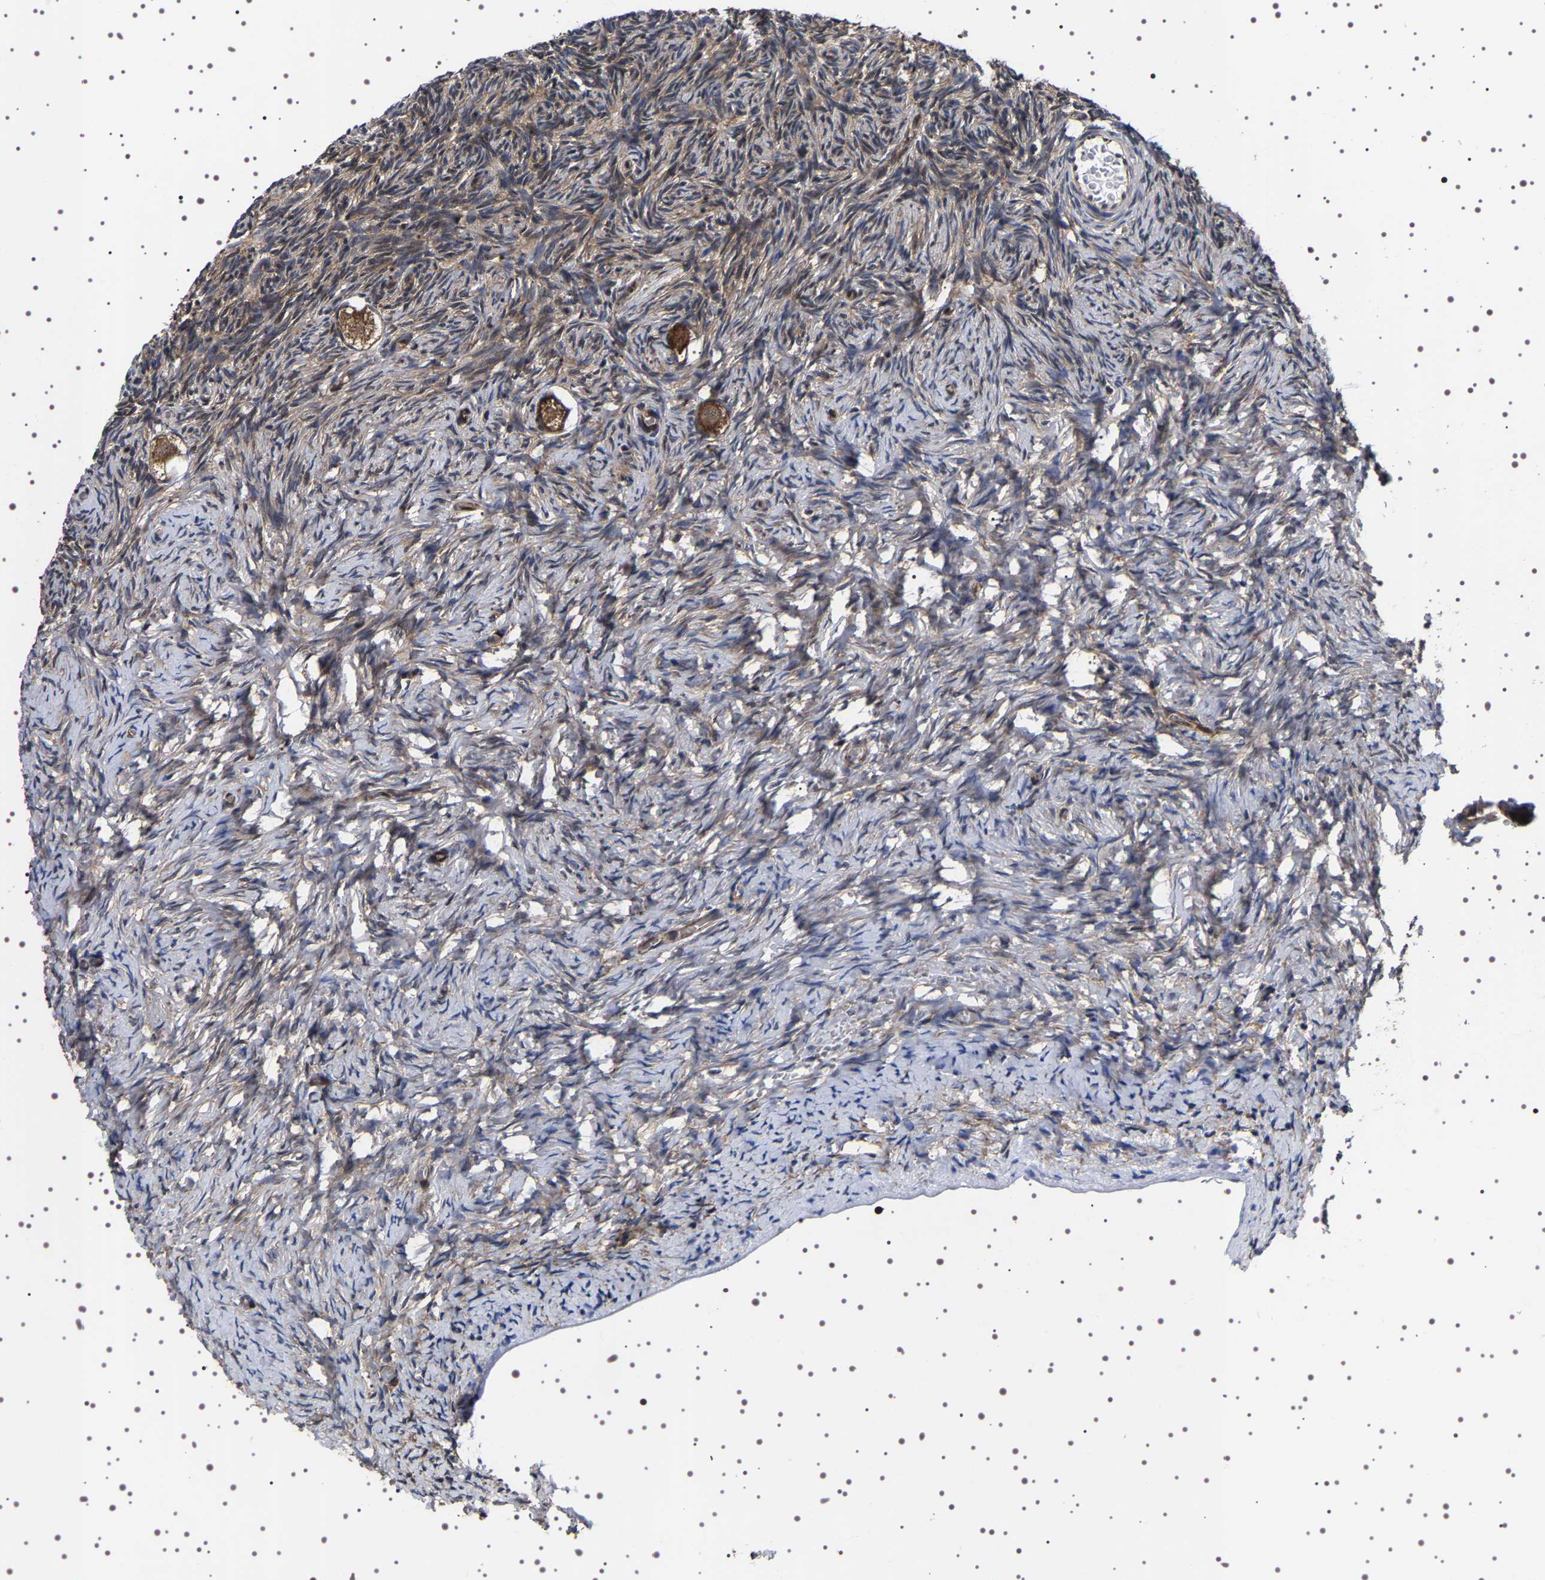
{"staining": {"intensity": "strong", "quantity": ">75%", "location": "cytoplasmic/membranous"}, "tissue": "ovary", "cell_type": "Follicle cells", "image_type": "normal", "snomed": [{"axis": "morphology", "description": "Normal tissue, NOS"}, {"axis": "topography", "description": "Ovary"}], "caption": "DAB immunohistochemical staining of benign human ovary demonstrates strong cytoplasmic/membranous protein positivity in about >75% of follicle cells. The staining is performed using DAB brown chromogen to label protein expression. The nuclei are counter-stained blue using hematoxylin.", "gene": "DARS1", "patient": {"sex": "female", "age": 27}}